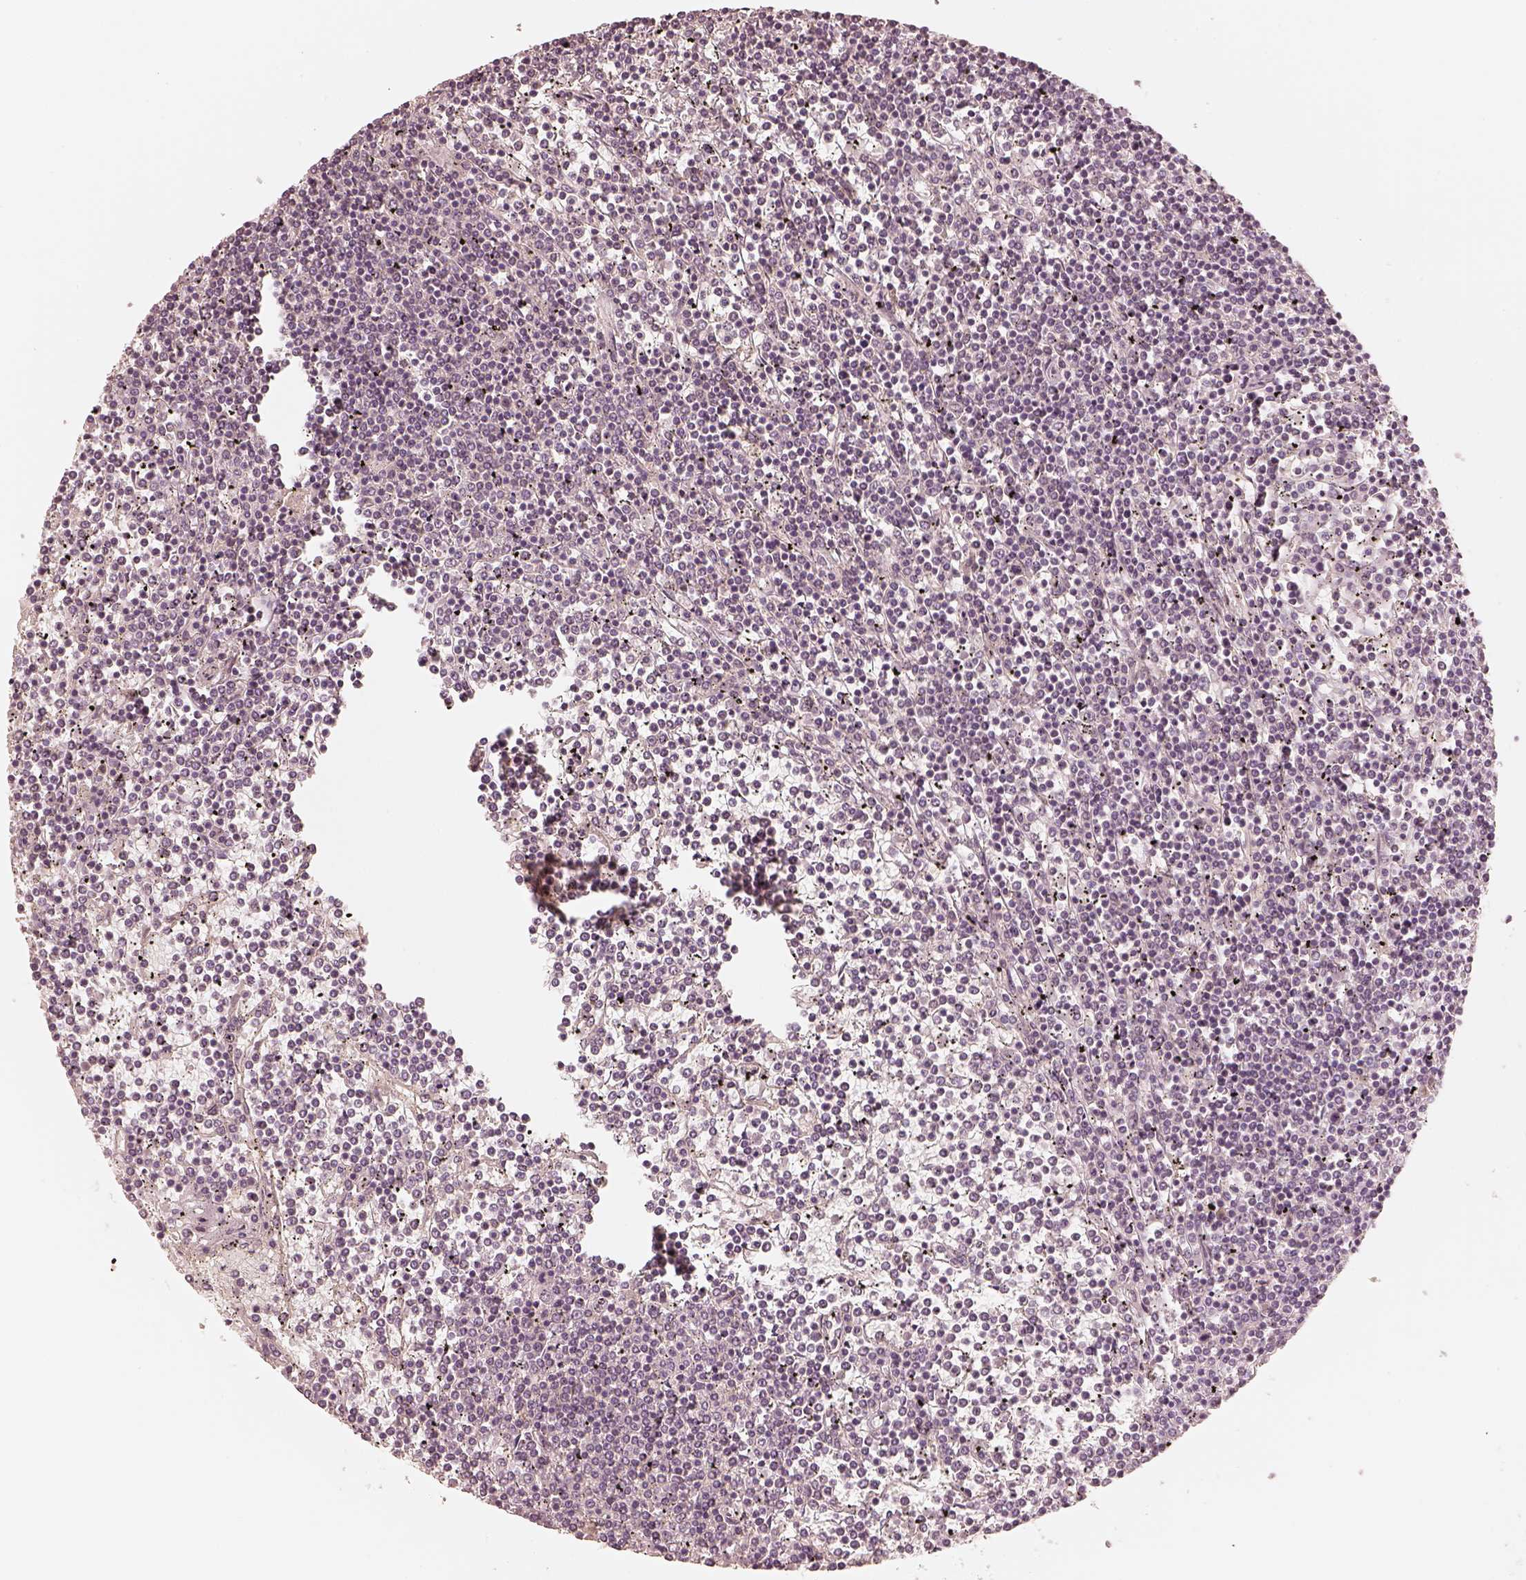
{"staining": {"intensity": "negative", "quantity": "none", "location": "none"}, "tissue": "lymphoma", "cell_type": "Tumor cells", "image_type": "cancer", "snomed": [{"axis": "morphology", "description": "Malignant lymphoma, non-Hodgkin's type, Low grade"}, {"axis": "topography", "description": "Spleen"}], "caption": "Immunohistochemistry of lymphoma reveals no positivity in tumor cells. (DAB (3,3'-diaminobenzidine) IHC with hematoxylin counter stain).", "gene": "GORASP2", "patient": {"sex": "female", "age": 19}}